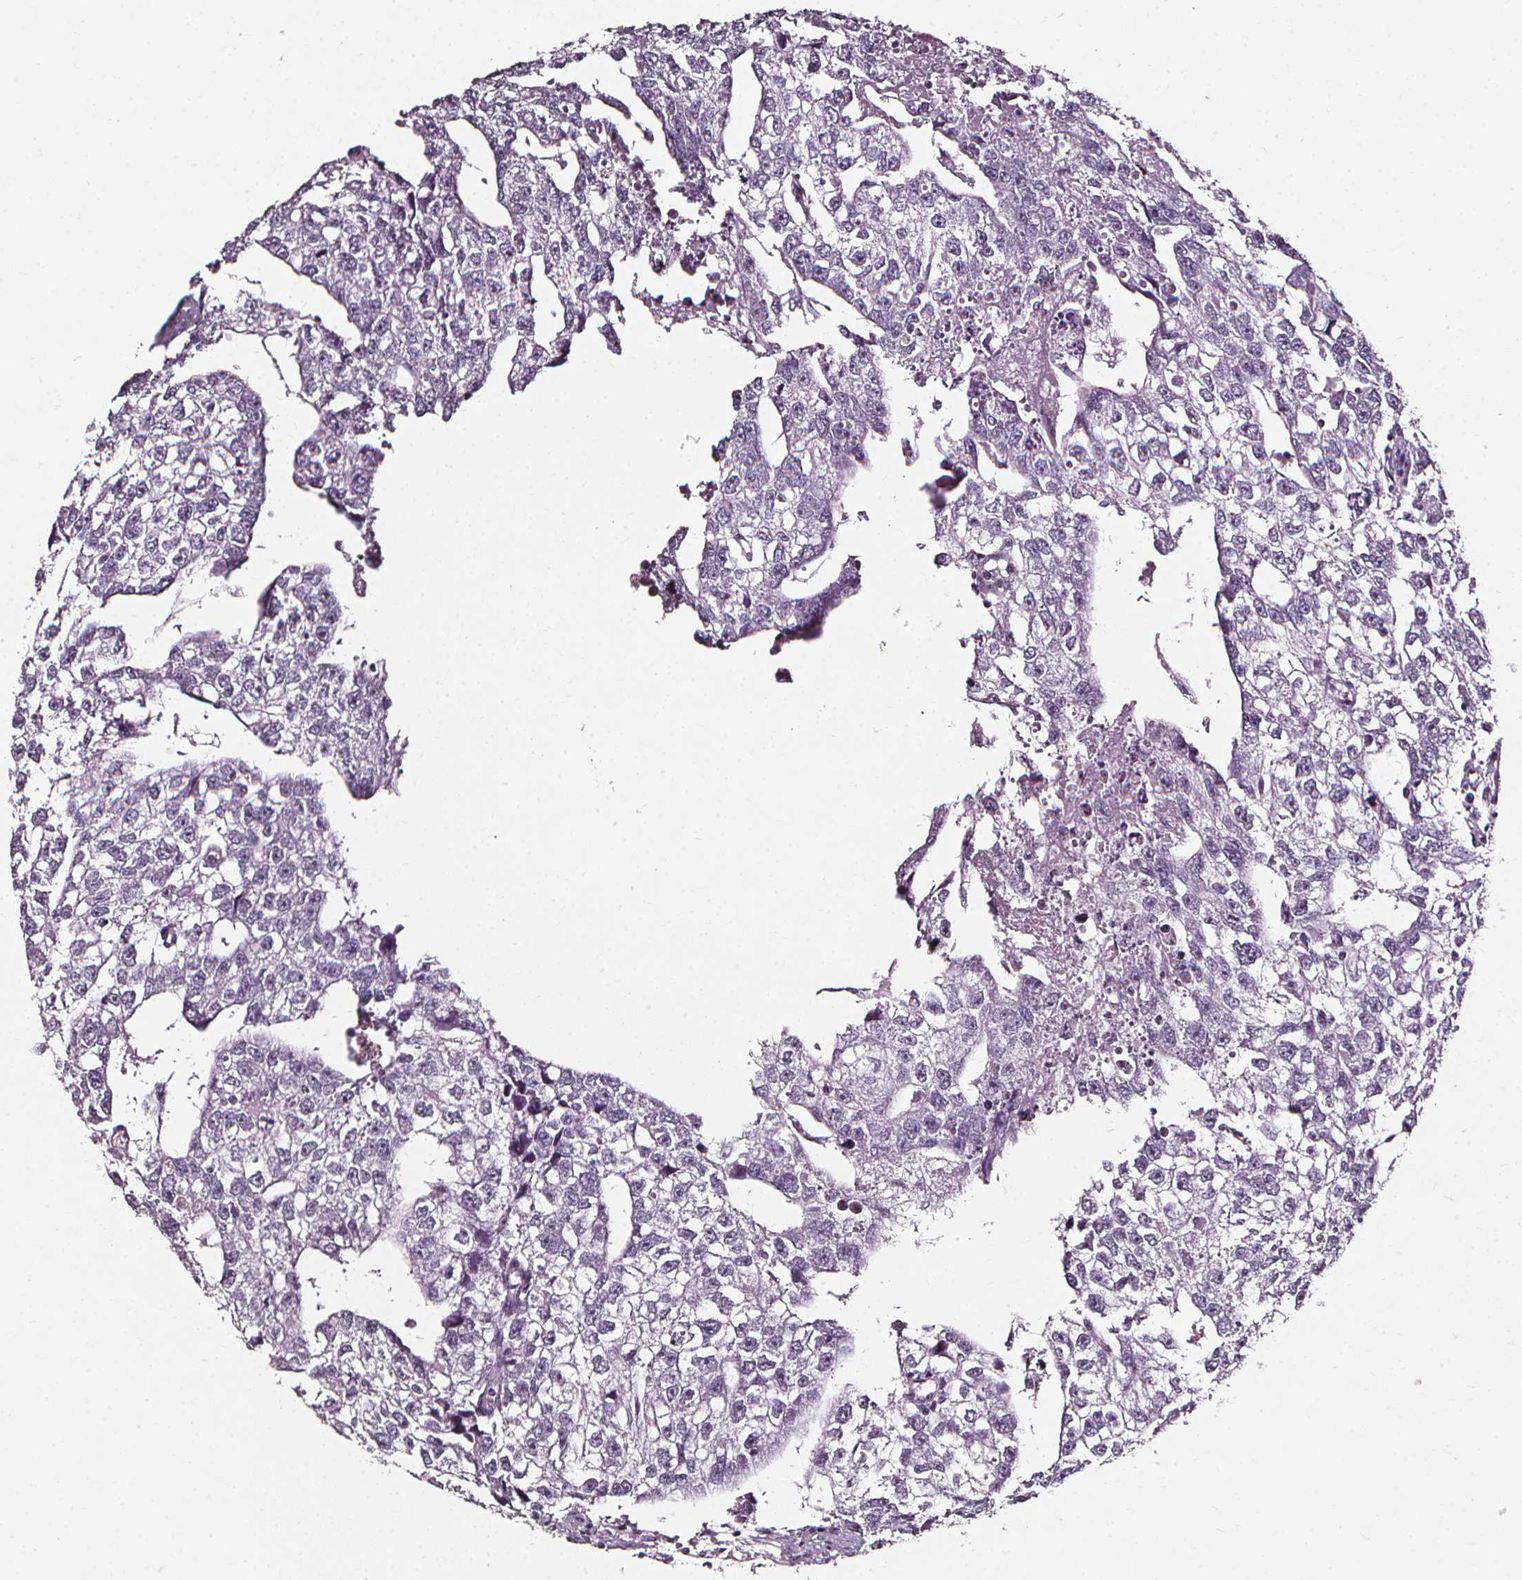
{"staining": {"intensity": "negative", "quantity": "none", "location": "none"}, "tissue": "testis cancer", "cell_type": "Tumor cells", "image_type": "cancer", "snomed": [{"axis": "morphology", "description": "Carcinoma, Embryonal, NOS"}, {"axis": "morphology", "description": "Teratoma, malignant, NOS"}, {"axis": "topography", "description": "Testis"}], "caption": "DAB (3,3'-diaminobenzidine) immunohistochemical staining of testis cancer (malignant teratoma) reveals no significant expression in tumor cells.", "gene": "DEFA5", "patient": {"sex": "male", "age": 44}}